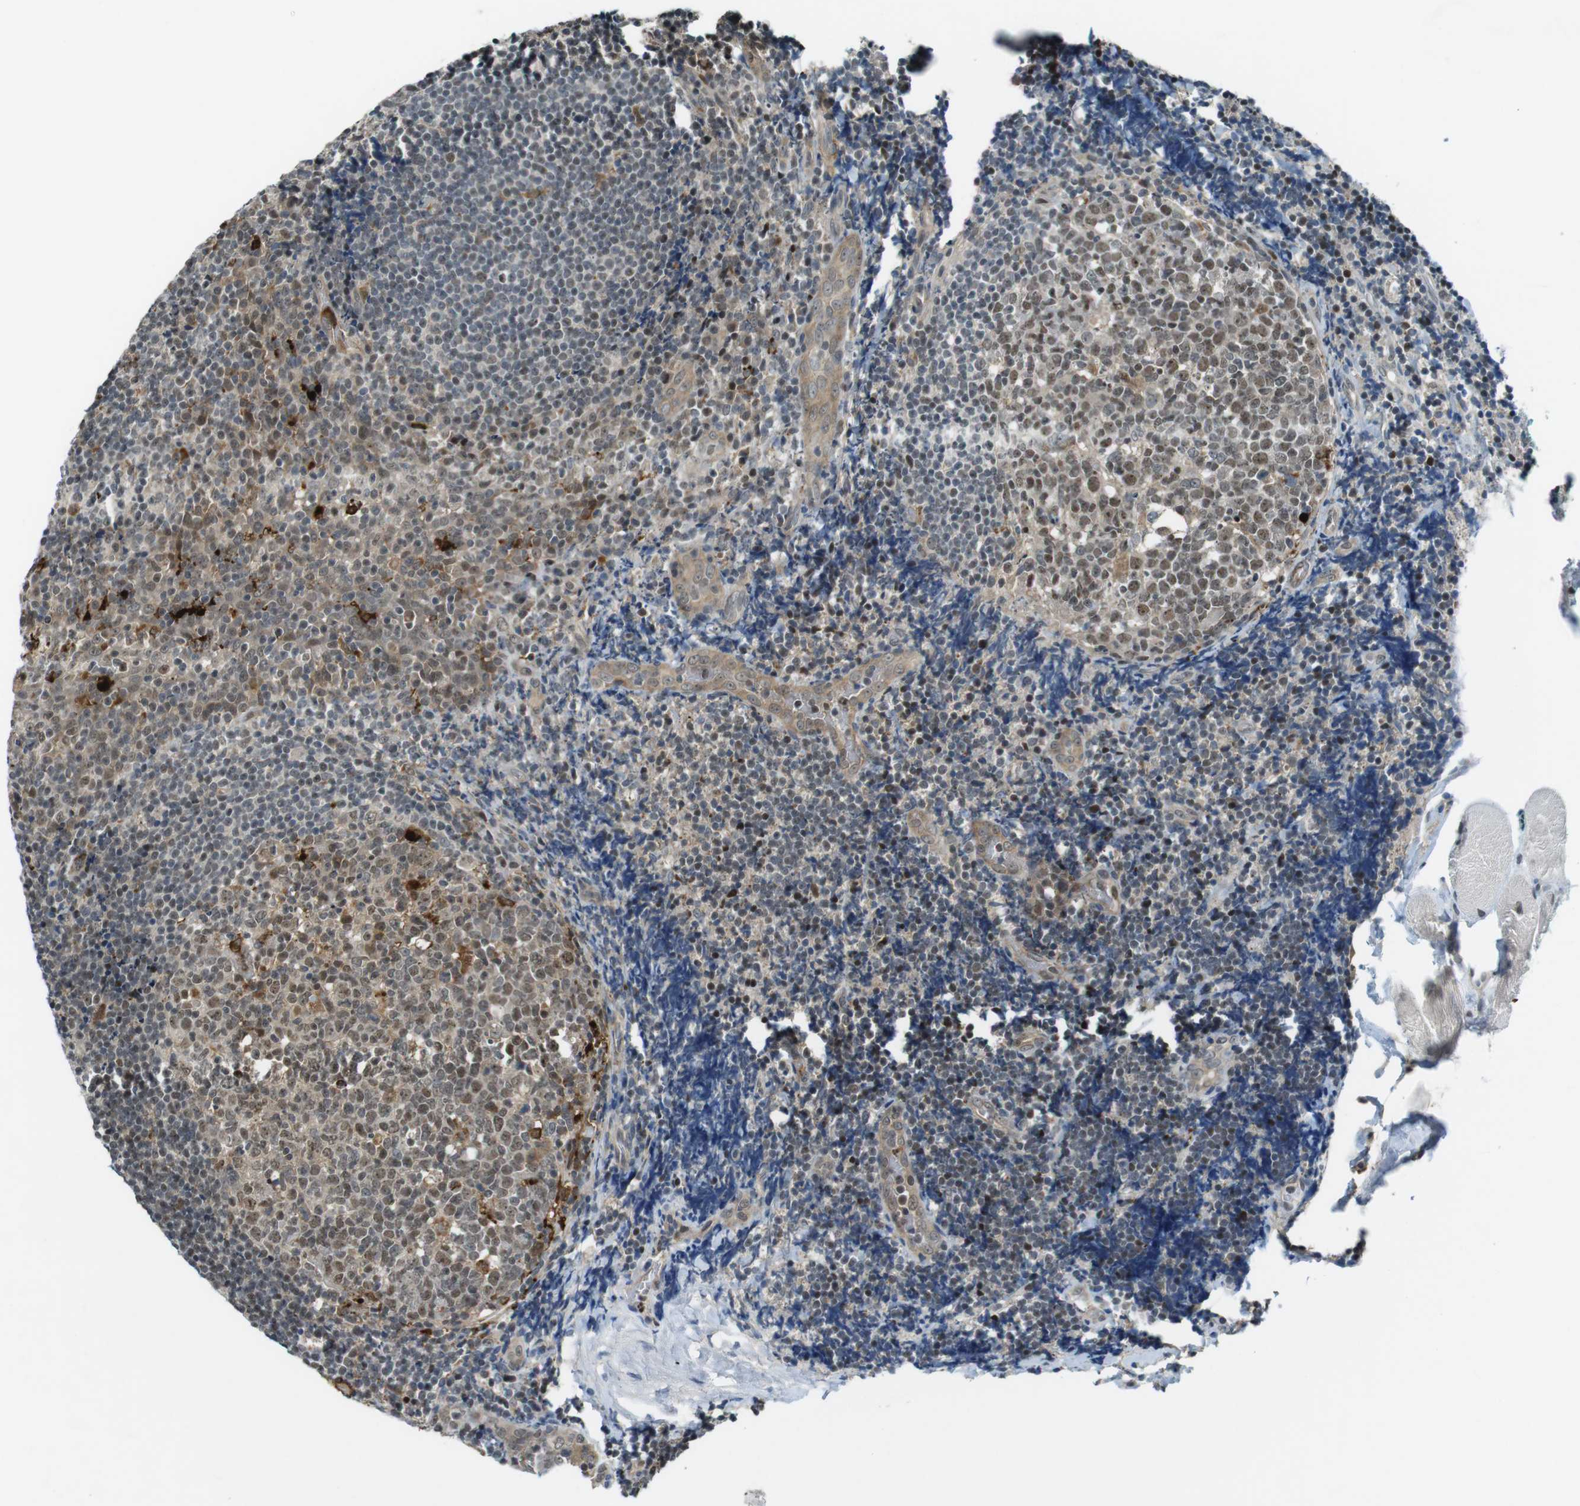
{"staining": {"intensity": "moderate", "quantity": ">75%", "location": "nuclear"}, "tissue": "tonsil", "cell_type": "Germinal center cells", "image_type": "normal", "snomed": [{"axis": "morphology", "description": "Normal tissue, NOS"}, {"axis": "topography", "description": "Tonsil"}], "caption": "IHC (DAB) staining of benign tonsil shows moderate nuclear protein expression in about >75% of germinal center cells. (DAB (3,3'-diaminobenzidine) = brown stain, brightfield microscopy at high magnification).", "gene": "MAPKAPK5", "patient": {"sex": "male", "age": 31}}